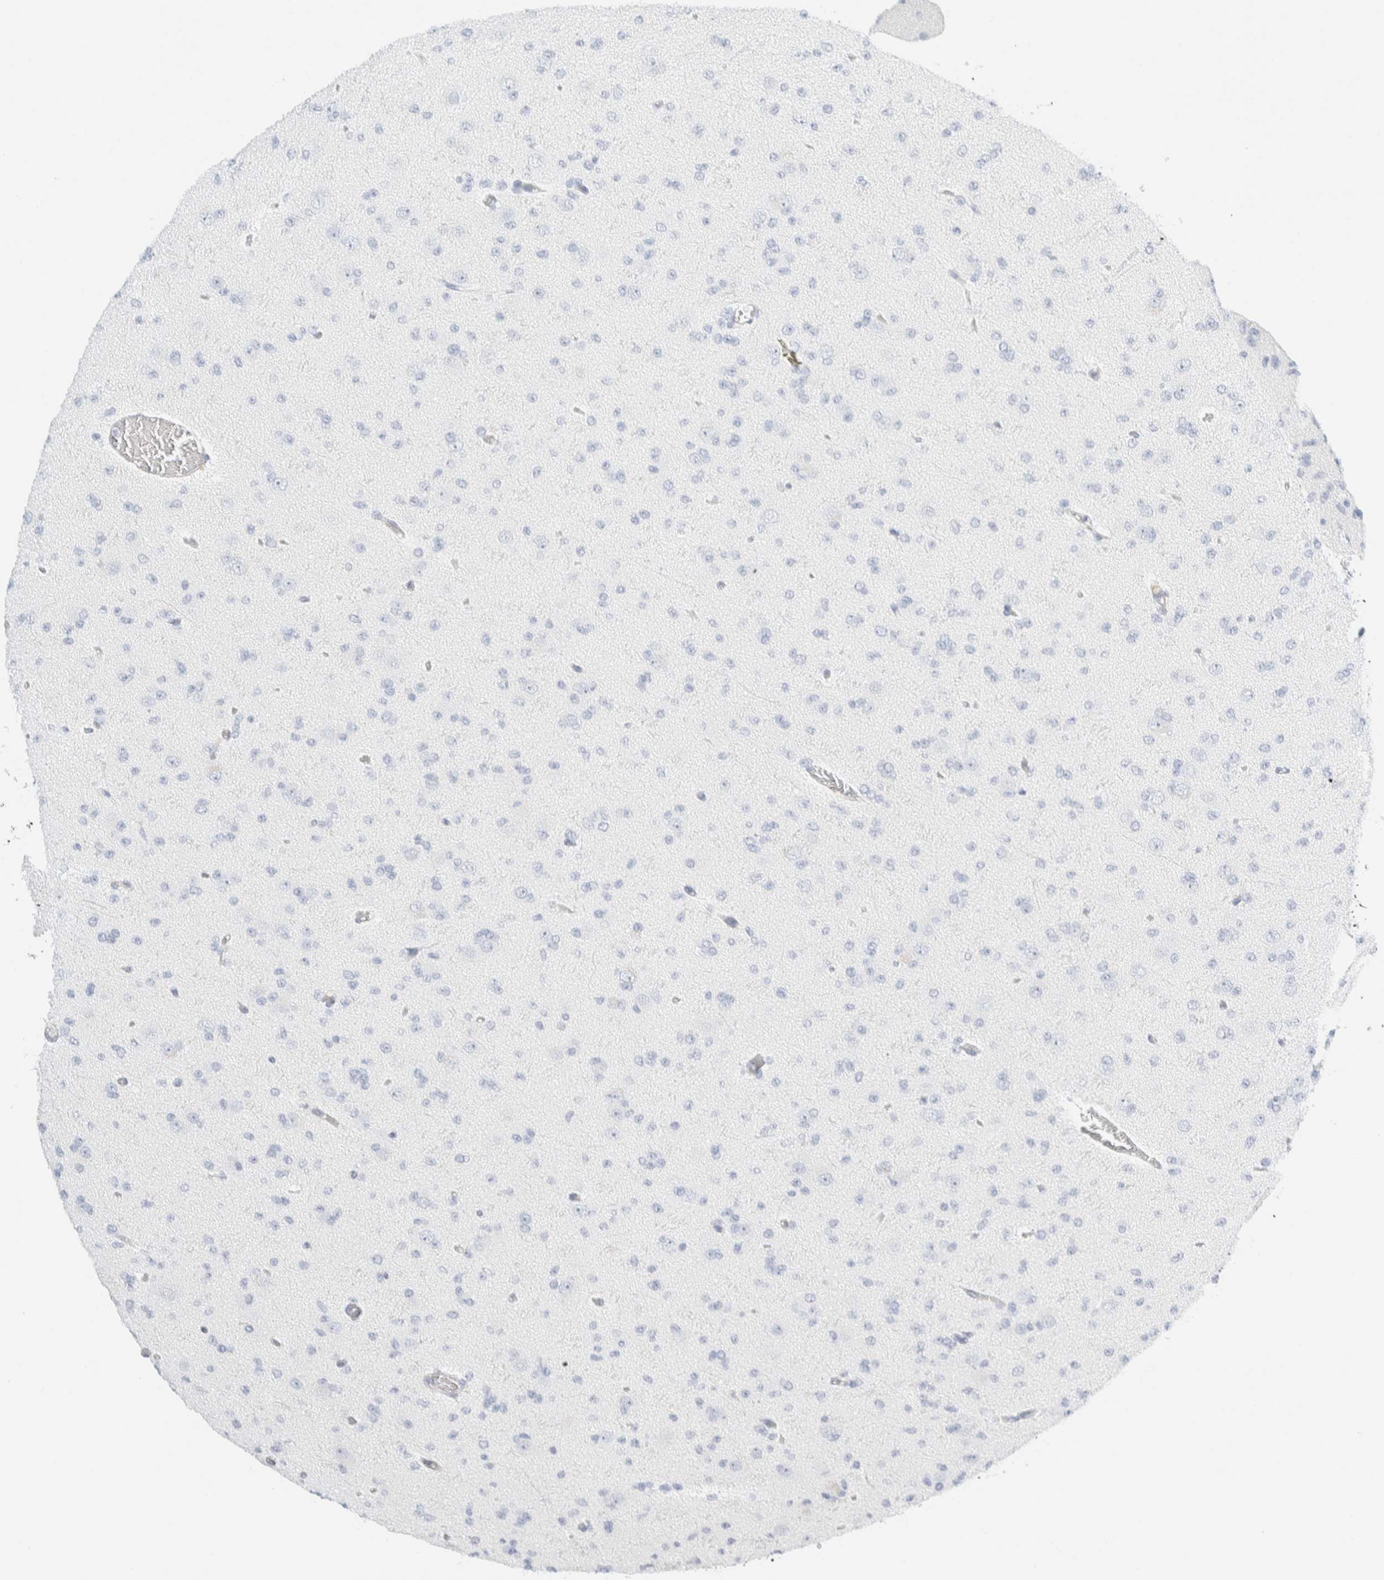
{"staining": {"intensity": "negative", "quantity": "none", "location": "none"}, "tissue": "glioma", "cell_type": "Tumor cells", "image_type": "cancer", "snomed": [{"axis": "morphology", "description": "Glioma, malignant, Low grade"}, {"axis": "topography", "description": "Brain"}], "caption": "Immunohistochemistry histopathology image of malignant low-grade glioma stained for a protein (brown), which demonstrates no expression in tumor cells.", "gene": "ARHGAP27", "patient": {"sex": "female", "age": 22}}